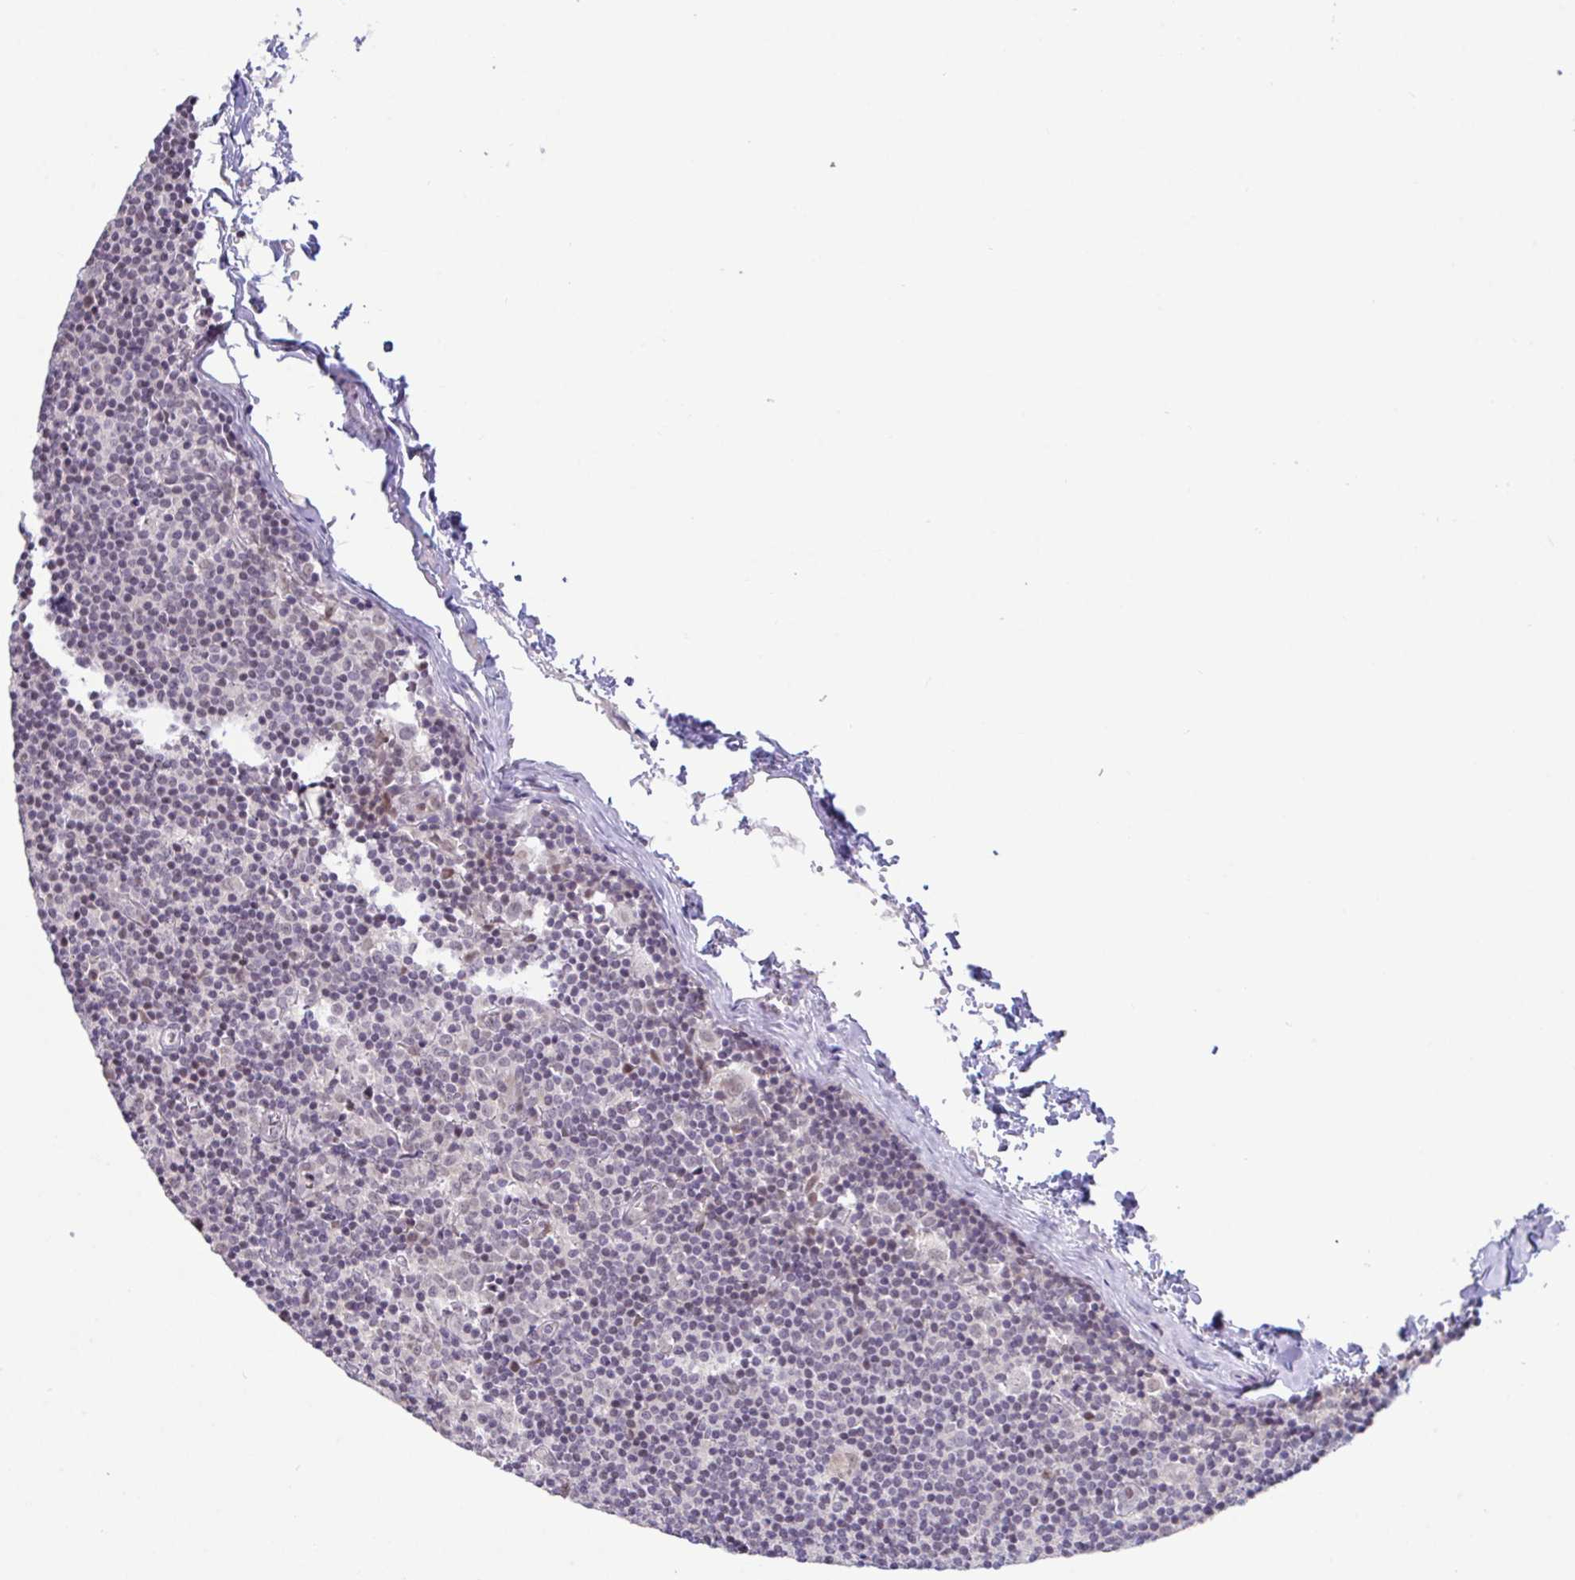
{"staining": {"intensity": "moderate", "quantity": "<25%", "location": "nuclear"}, "tissue": "lymph node", "cell_type": "Non-germinal center cells", "image_type": "normal", "snomed": [{"axis": "morphology", "description": "Normal tissue, NOS"}, {"axis": "topography", "description": "Lymph node"}], "caption": "Protein expression analysis of unremarkable human lymph node reveals moderate nuclear expression in approximately <25% of non-germinal center cells. (IHC, brightfield microscopy, high magnification).", "gene": "USP35", "patient": {"sex": "female", "age": 45}}